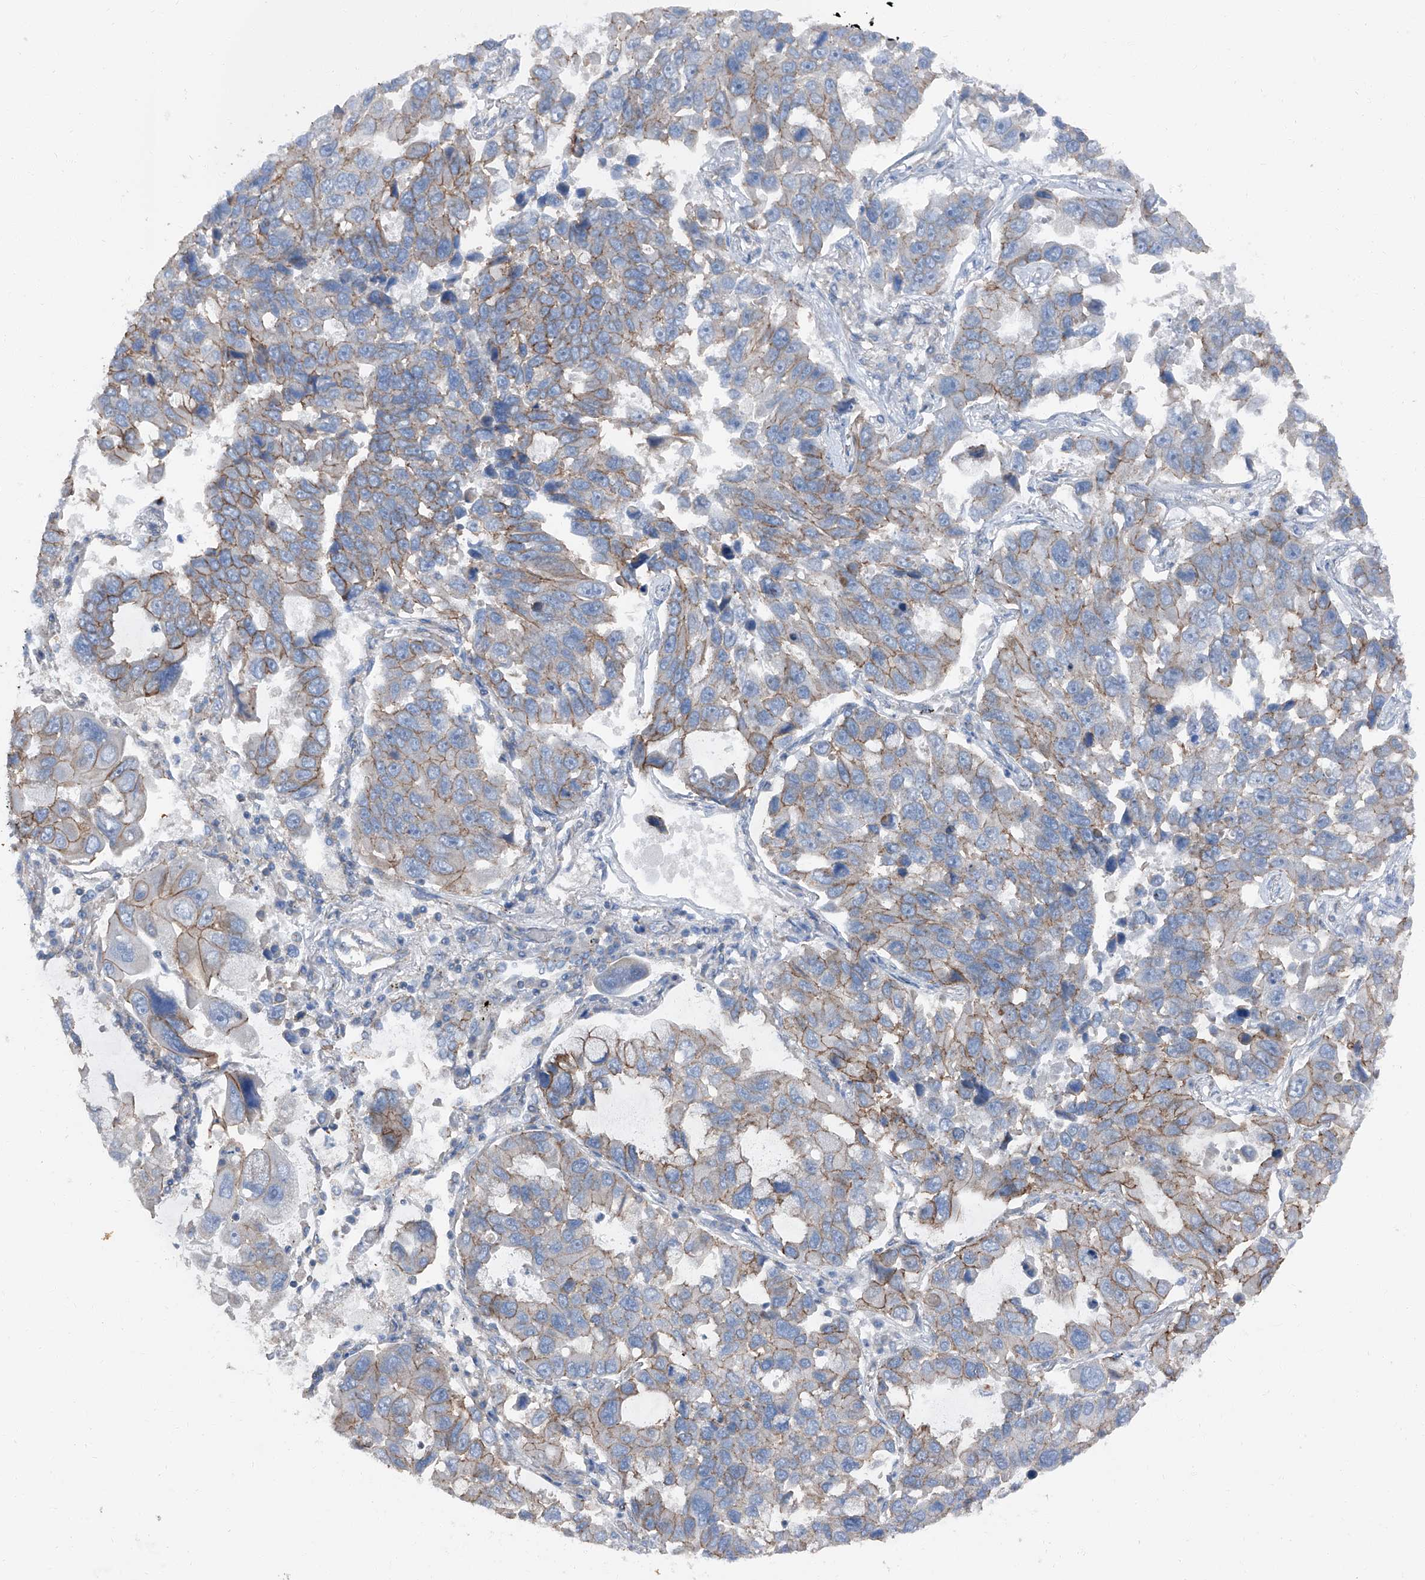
{"staining": {"intensity": "moderate", "quantity": "25%-75%", "location": "cytoplasmic/membranous"}, "tissue": "lung cancer", "cell_type": "Tumor cells", "image_type": "cancer", "snomed": [{"axis": "morphology", "description": "Adenocarcinoma, NOS"}, {"axis": "topography", "description": "Lung"}], "caption": "An immunohistochemistry (IHC) photomicrograph of tumor tissue is shown. Protein staining in brown labels moderate cytoplasmic/membranous positivity in lung cancer (adenocarcinoma) within tumor cells.", "gene": "GPR142", "patient": {"sex": "male", "age": 64}}